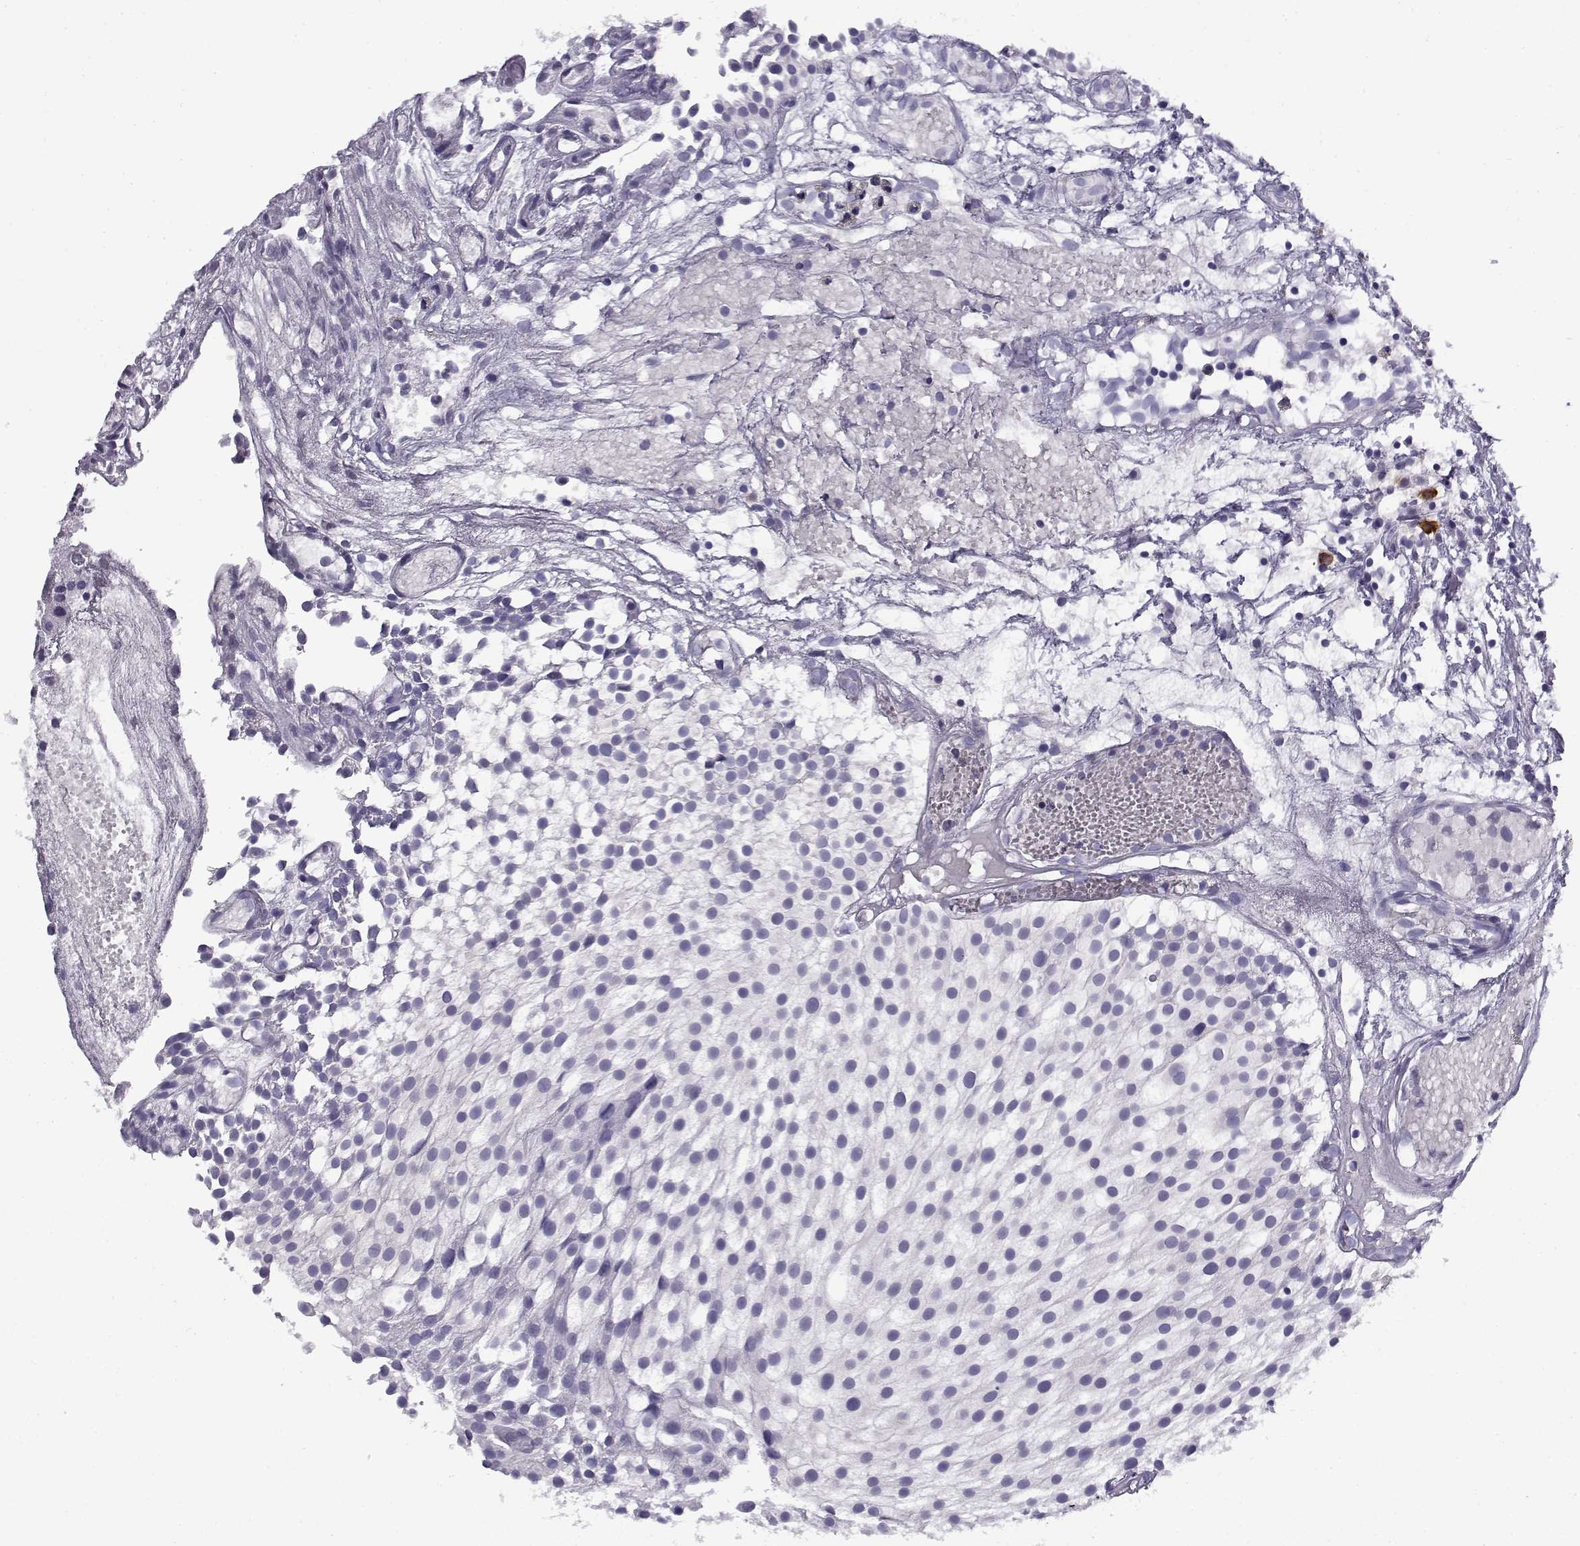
{"staining": {"intensity": "negative", "quantity": "none", "location": "none"}, "tissue": "urothelial cancer", "cell_type": "Tumor cells", "image_type": "cancer", "snomed": [{"axis": "morphology", "description": "Urothelial carcinoma, Low grade"}, {"axis": "topography", "description": "Urinary bladder"}], "caption": "This is an immunohistochemistry (IHC) photomicrograph of human low-grade urothelial carcinoma. There is no positivity in tumor cells.", "gene": "FAM166A", "patient": {"sex": "male", "age": 79}}